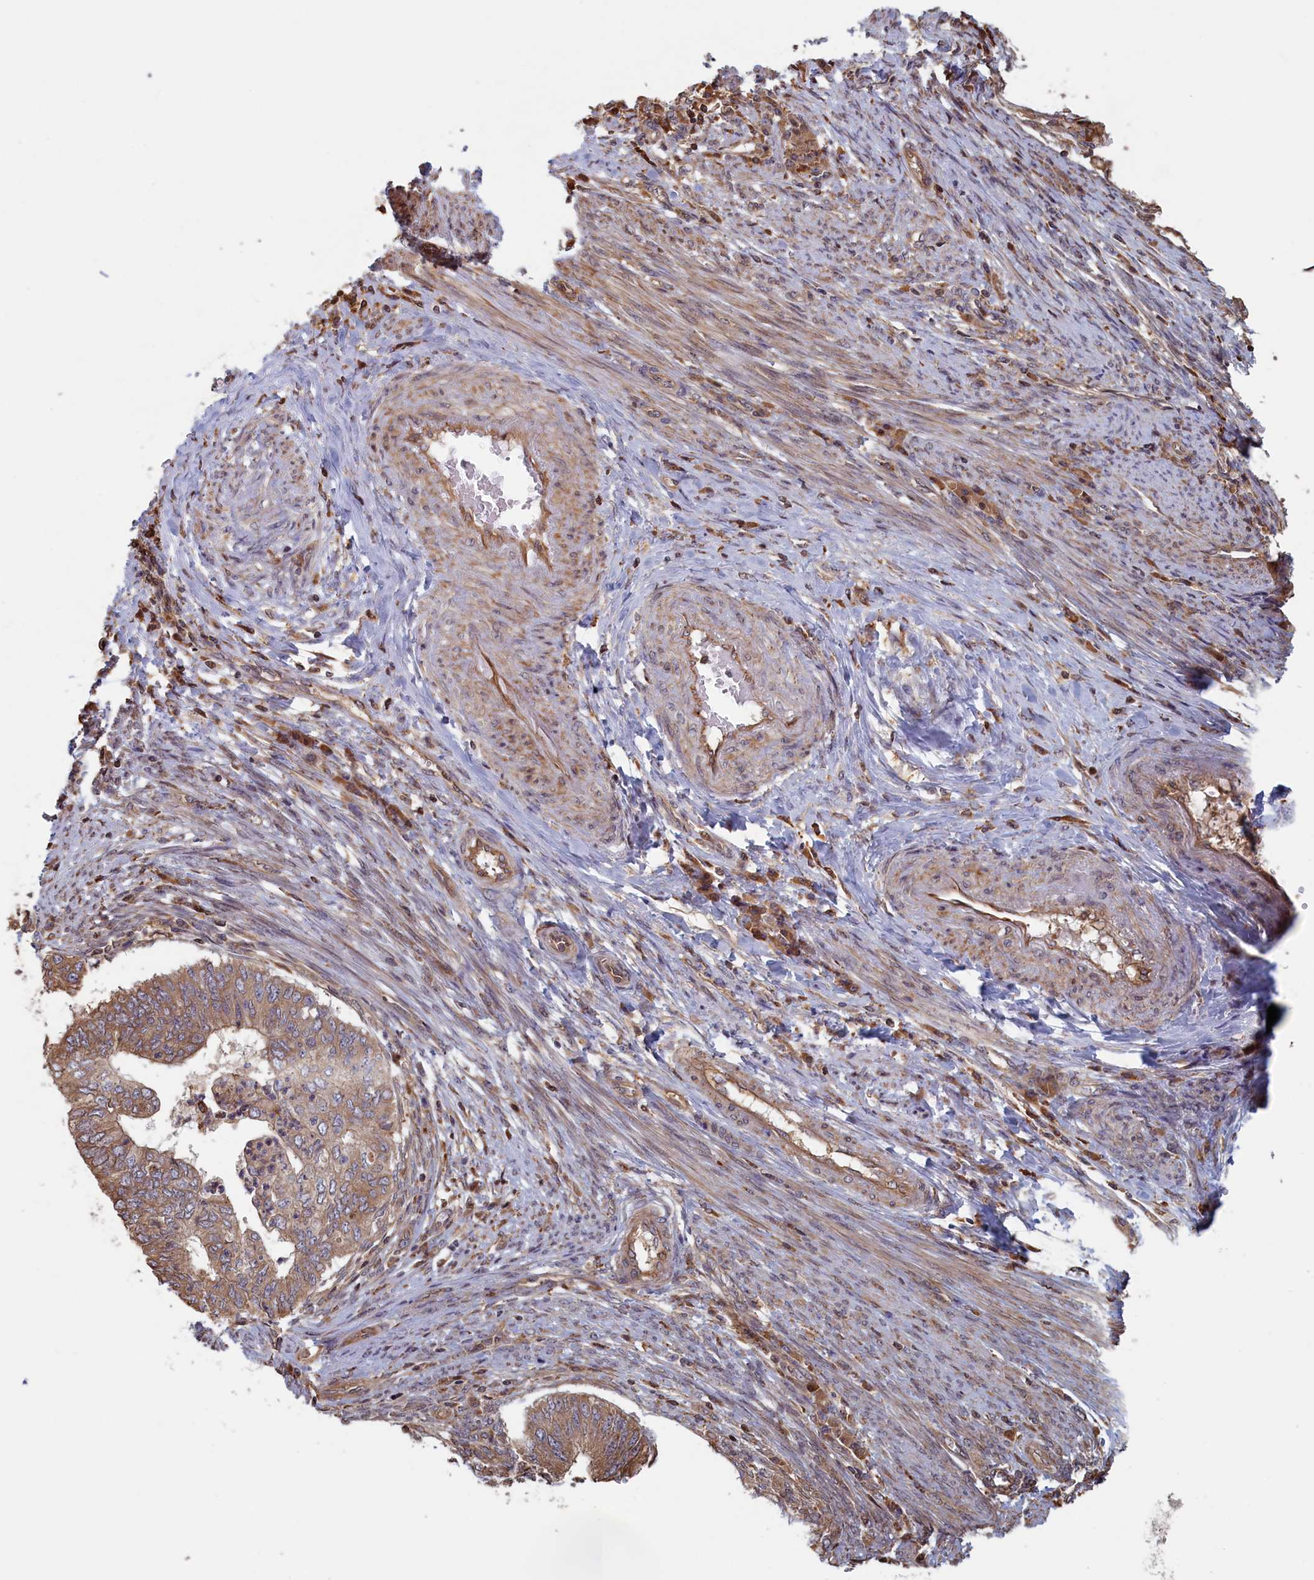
{"staining": {"intensity": "moderate", "quantity": ">75%", "location": "cytoplasmic/membranous"}, "tissue": "endometrial cancer", "cell_type": "Tumor cells", "image_type": "cancer", "snomed": [{"axis": "morphology", "description": "Adenocarcinoma, NOS"}, {"axis": "topography", "description": "Endometrium"}], "caption": "This image displays immunohistochemistry staining of human endometrial cancer (adenocarcinoma), with medium moderate cytoplasmic/membranous staining in approximately >75% of tumor cells.", "gene": "RILPL1", "patient": {"sex": "female", "age": 68}}